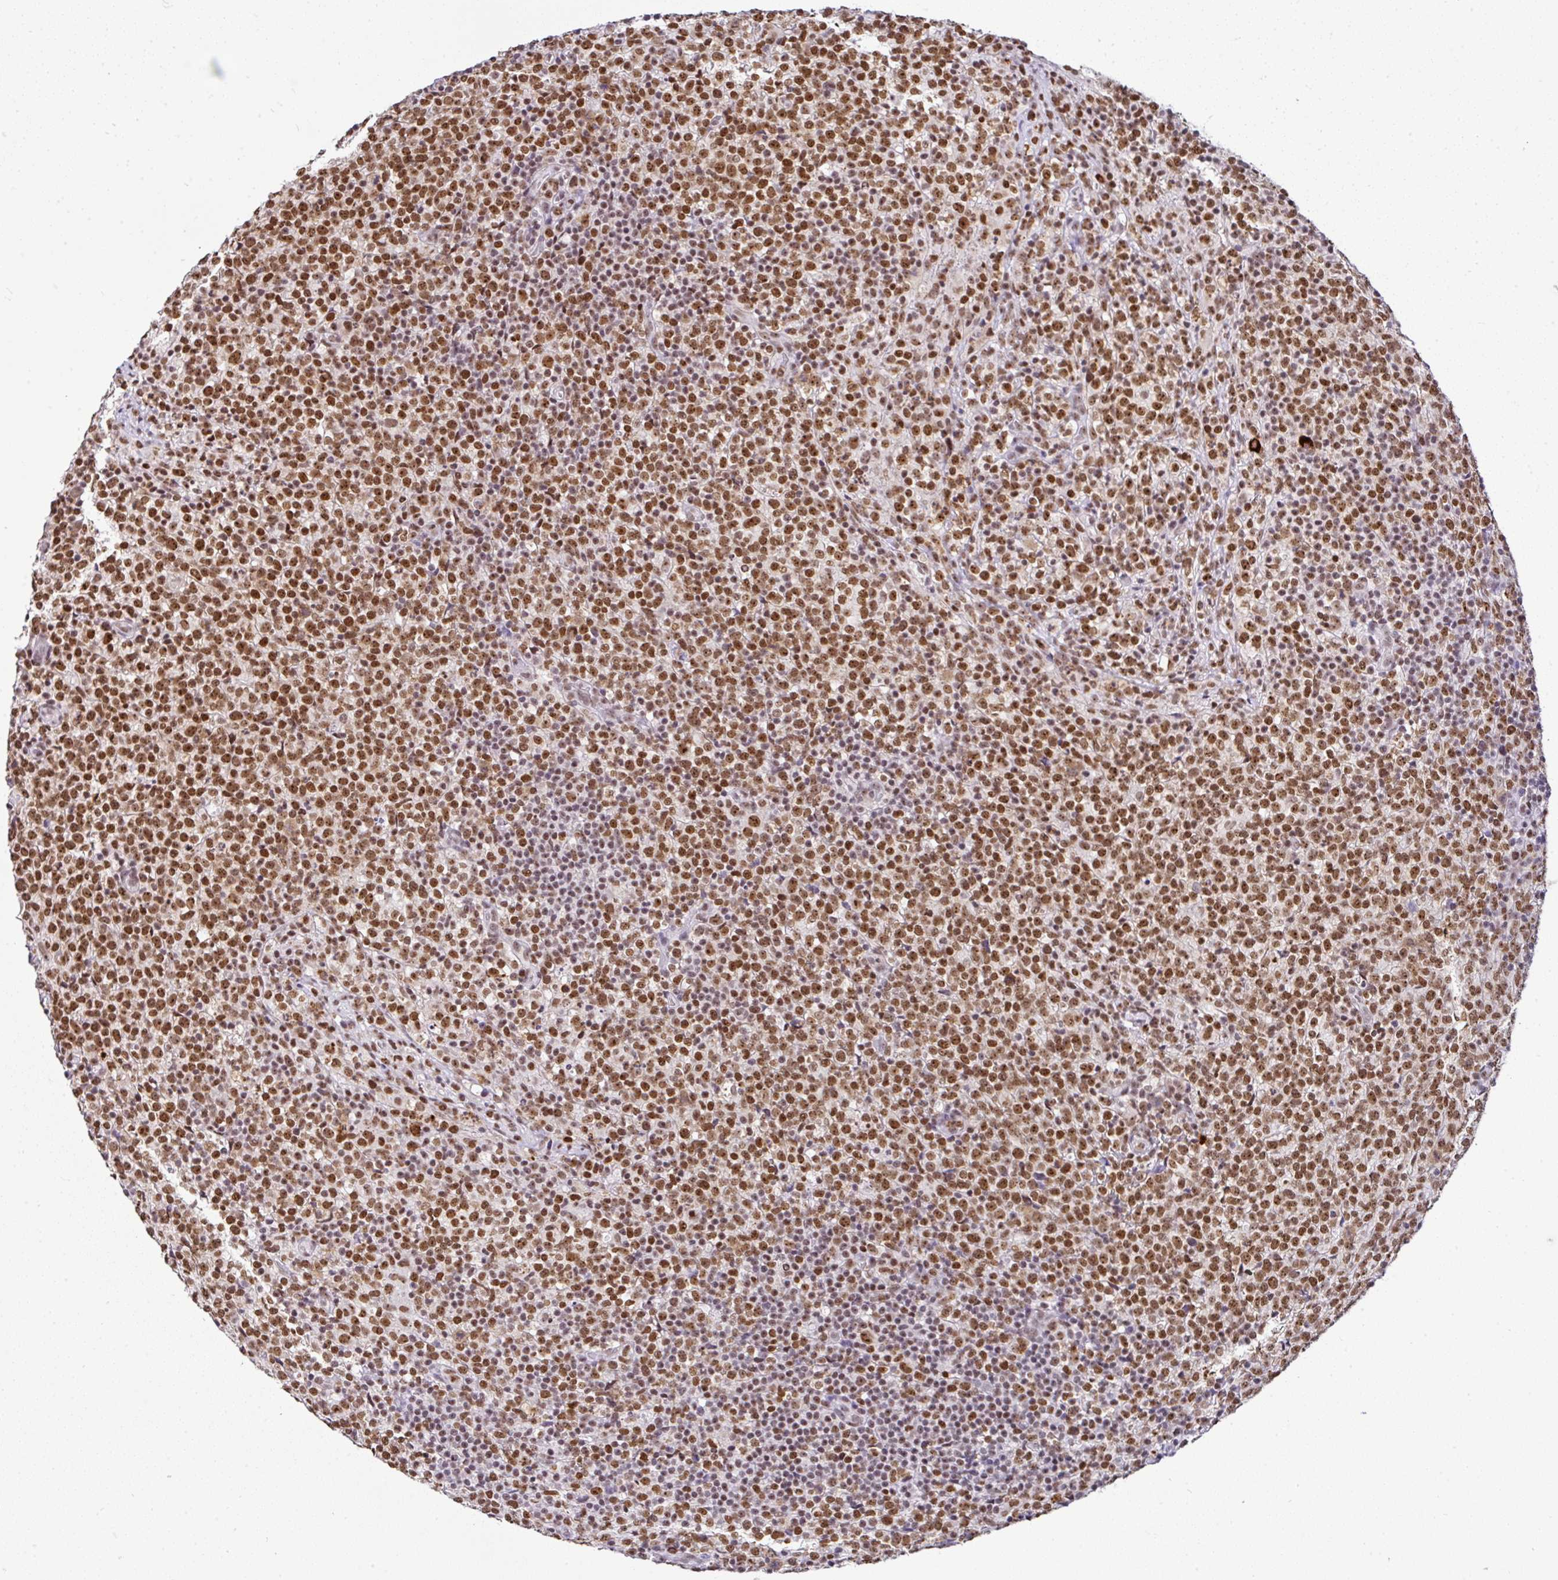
{"staining": {"intensity": "strong", "quantity": ">75%", "location": "nuclear"}, "tissue": "lymphoma", "cell_type": "Tumor cells", "image_type": "cancer", "snomed": [{"axis": "morphology", "description": "Malignant lymphoma, non-Hodgkin's type, High grade"}, {"axis": "topography", "description": "Lymph node"}], "caption": "Malignant lymphoma, non-Hodgkin's type (high-grade) stained for a protein demonstrates strong nuclear positivity in tumor cells.", "gene": "PTPN2", "patient": {"sex": "male", "age": 54}}